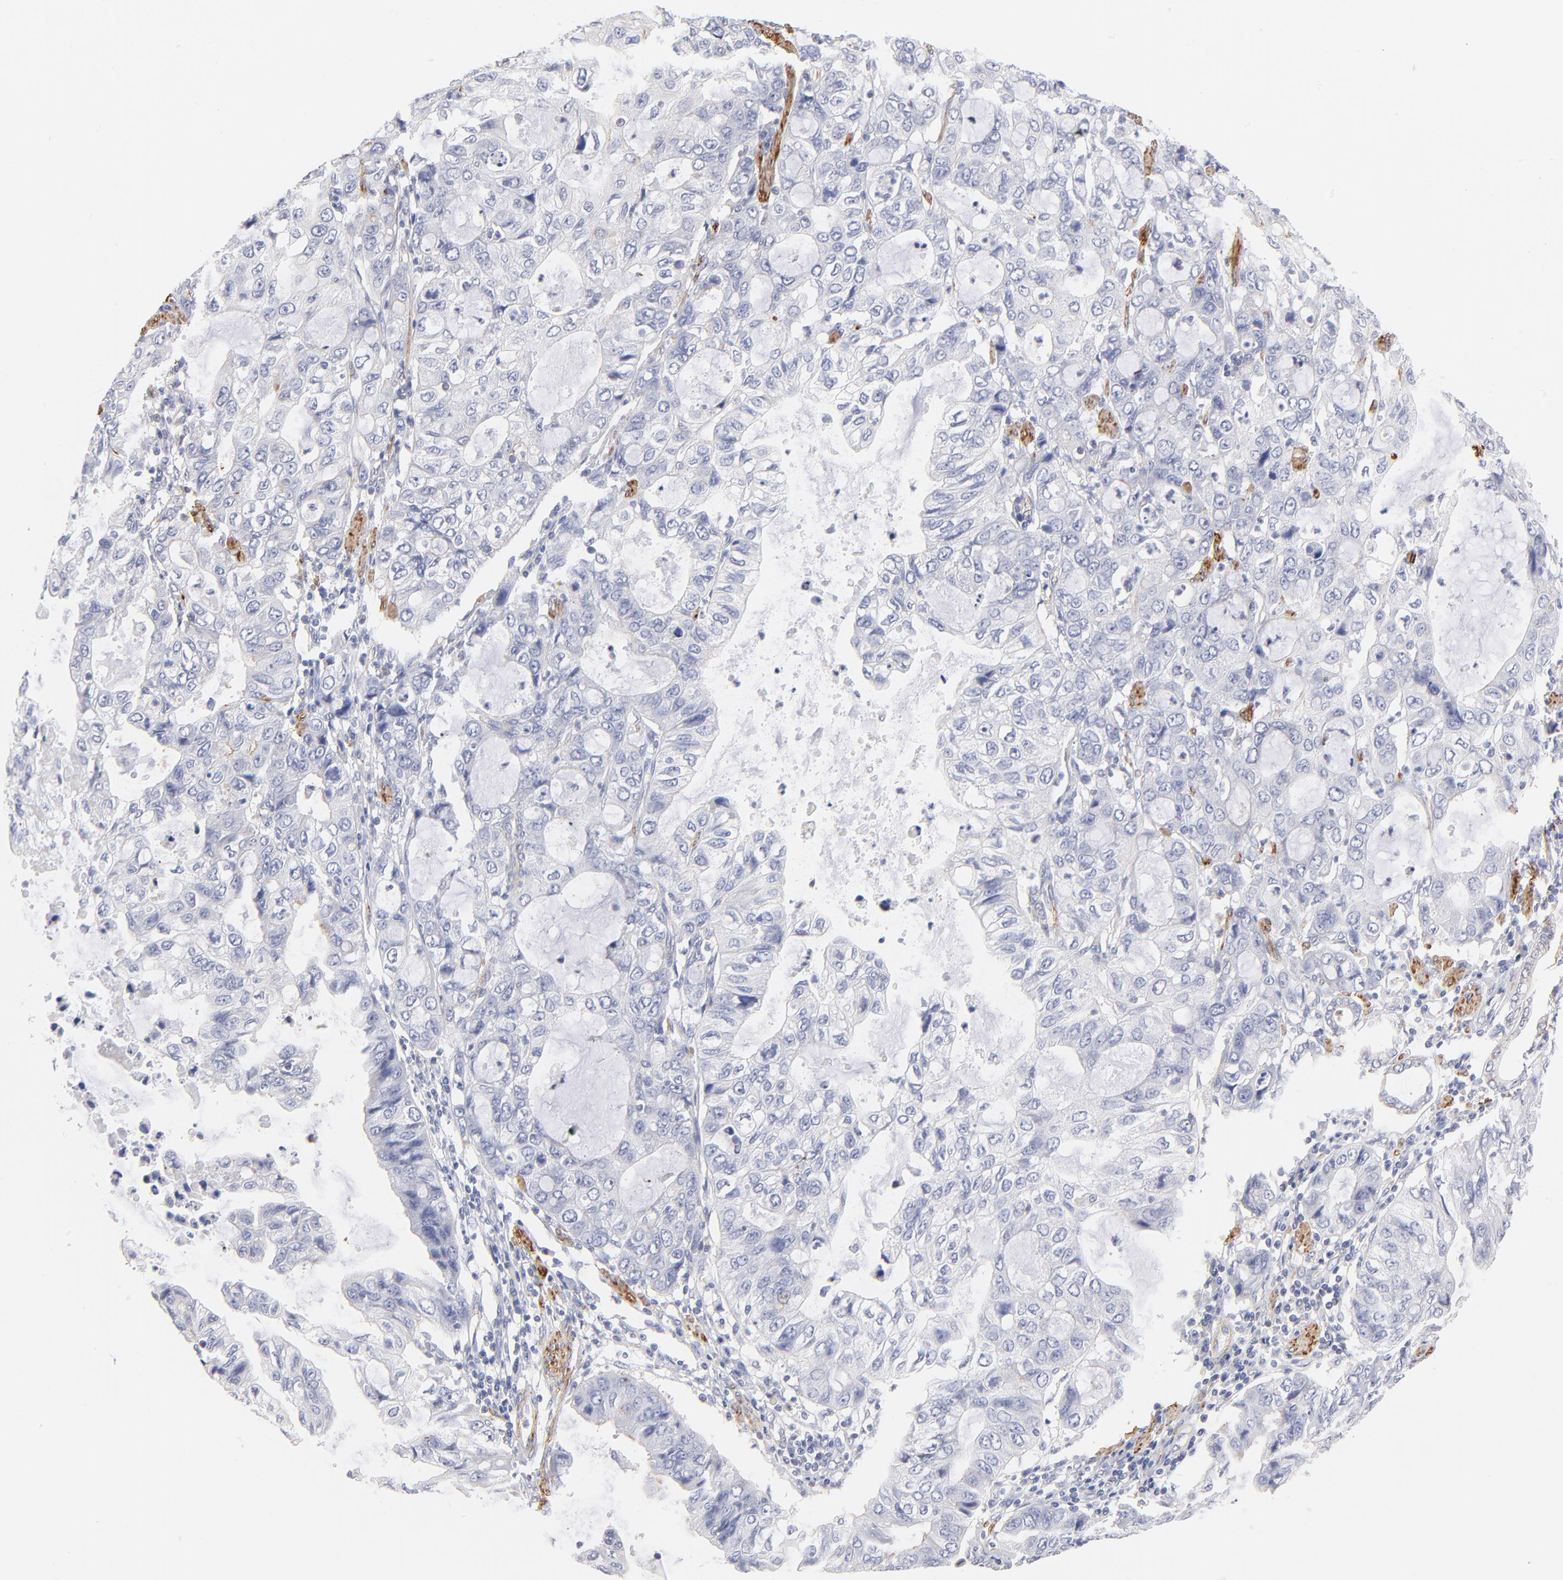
{"staining": {"intensity": "negative", "quantity": "none", "location": "none"}, "tissue": "stomach cancer", "cell_type": "Tumor cells", "image_type": "cancer", "snomed": [{"axis": "morphology", "description": "Adenocarcinoma, NOS"}, {"axis": "topography", "description": "Stomach, upper"}], "caption": "Tumor cells are negative for protein expression in human stomach adenocarcinoma. Brightfield microscopy of immunohistochemistry (IHC) stained with DAB (3,3'-diaminobenzidine) (brown) and hematoxylin (blue), captured at high magnification.", "gene": "ACTA2", "patient": {"sex": "female", "age": 52}}